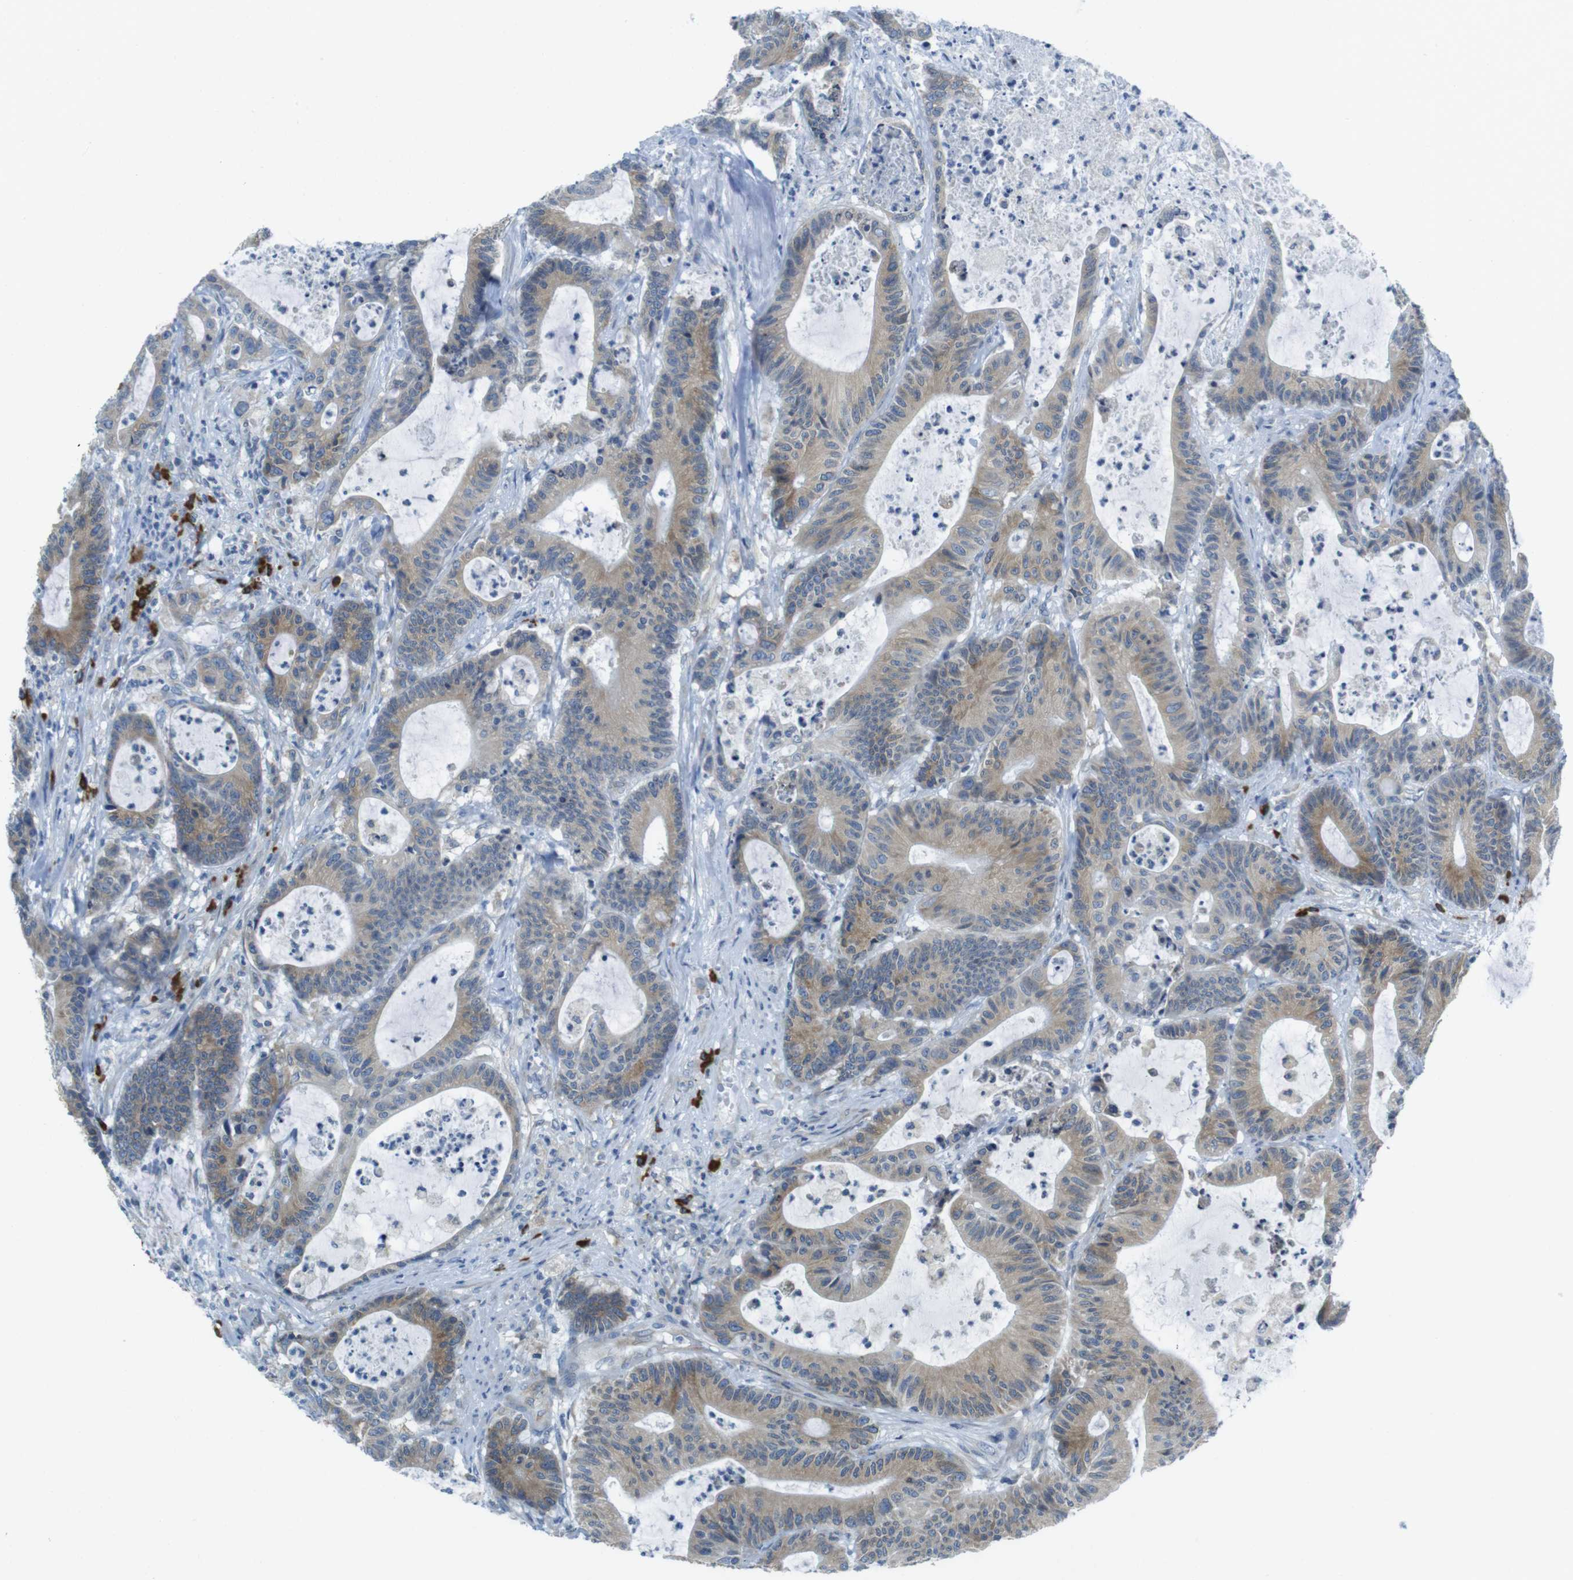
{"staining": {"intensity": "weak", "quantity": ">75%", "location": "cytoplasmic/membranous"}, "tissue": "colorectal cancer", "cell_type": "Tumor cells", "image_type": "cancer", "snomed": [{"axis": "morphology", "description": "Adenocarcinoma, NOS"}, {"axis": "topography", "description": "Colon"}], "caption": "Tumor cells display low levels of weak cytoplasmic/membranous staining in approximately >75% of cells in colorectal cancer (adenocarcinoma).", "gene": "CLPTM1L", "patient": {"sex": "female", "age": 84}}